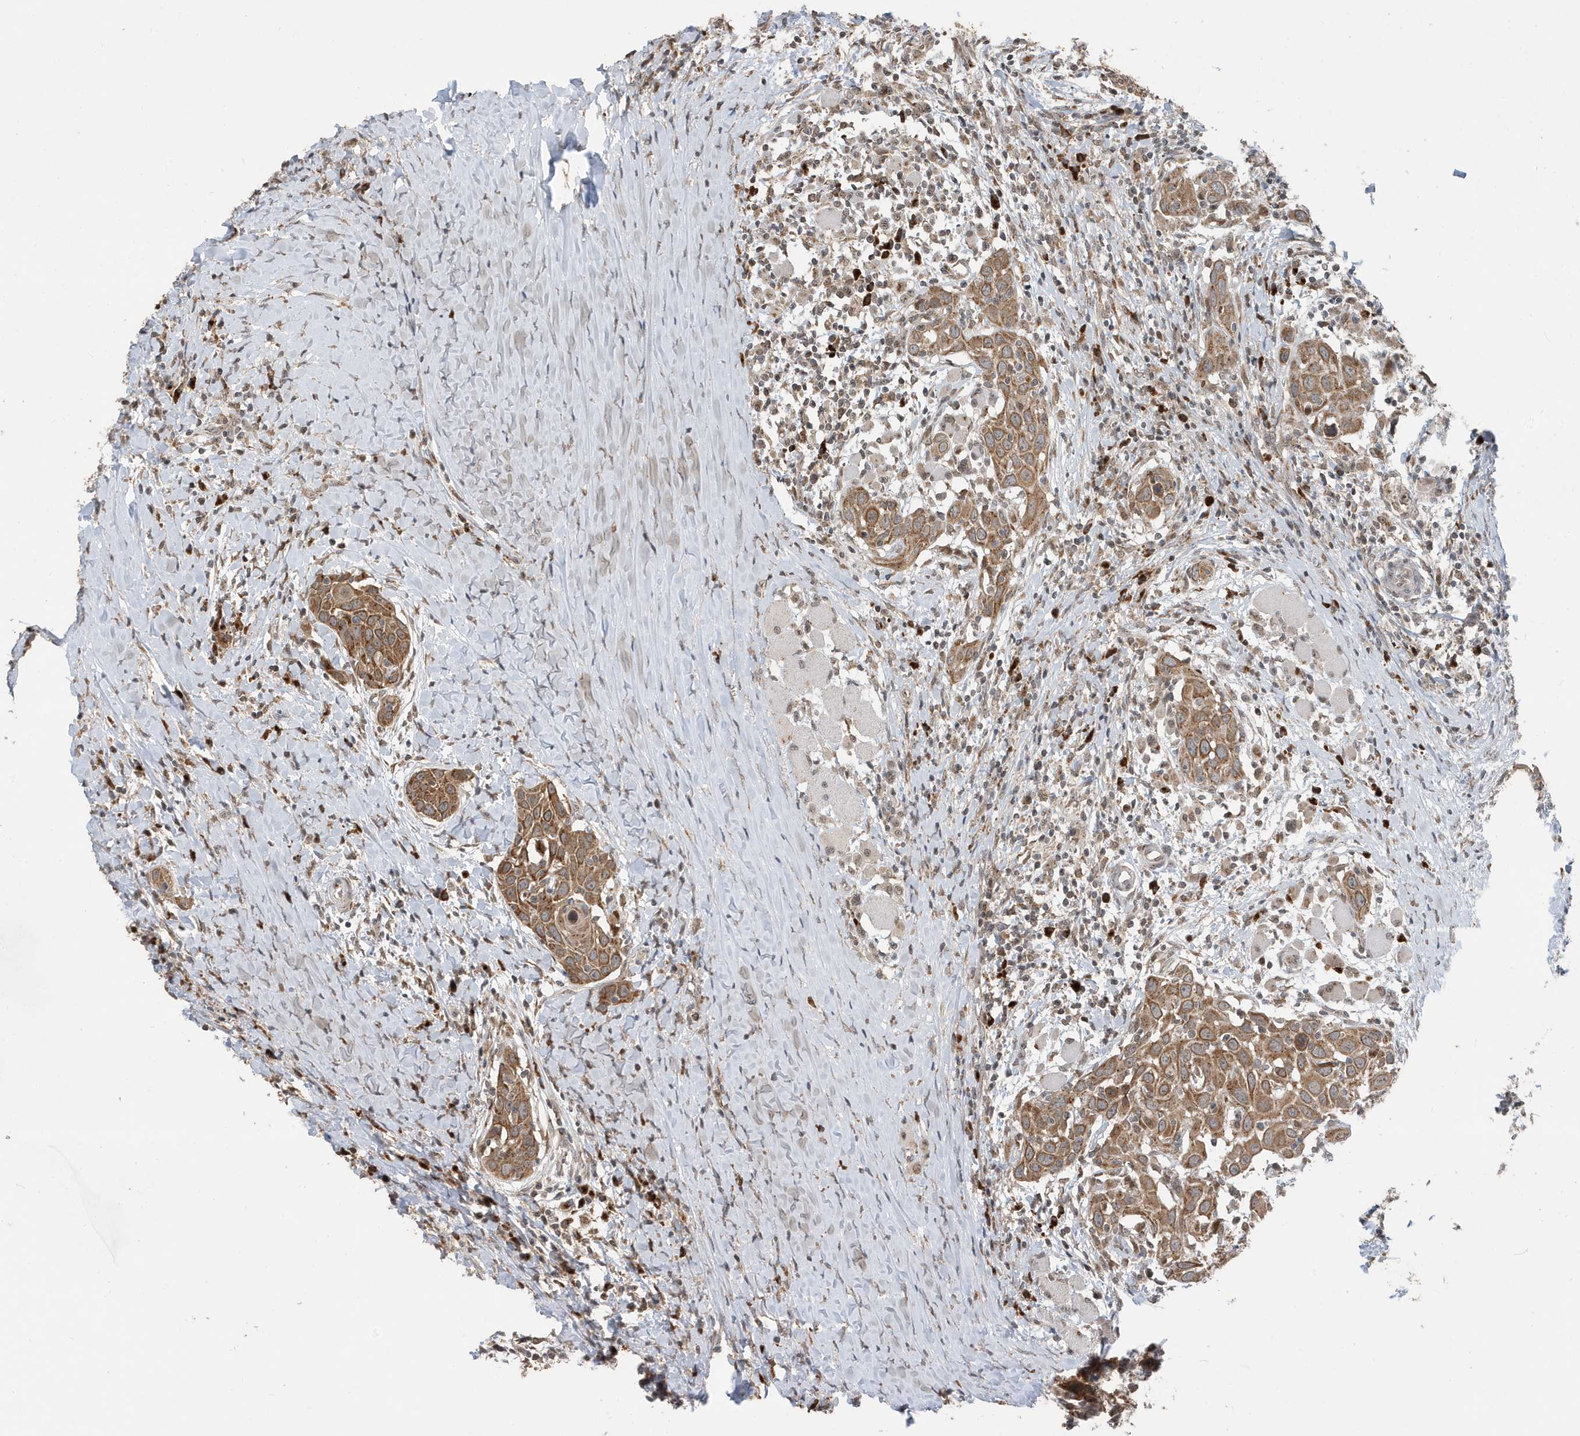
{"staining": {"intensity": "moderate", "quantity": ">75%", "location": "cytoplasmic/membranous"}, "tissue": "head and neck cancer", "cell_type": "Tumor cells", "image_type": "cancer", "snomed": [{"axis": "morphology", "description": "Squamous cell carcinoma, NOS"}, {"axis": "topography", "description": "Oral tissue"}, {"axis": "topography", "description": "Head-Neck"}], "caption": "Immunohistochemical staining of human head and neck cancer (squamous cell carcinoma) demonstrates moderate cytoplasmic/membranous protein expression in about >75% of tumor cells.", "gene": "RER1", "patient": {"sex": "female", "age": 50}}